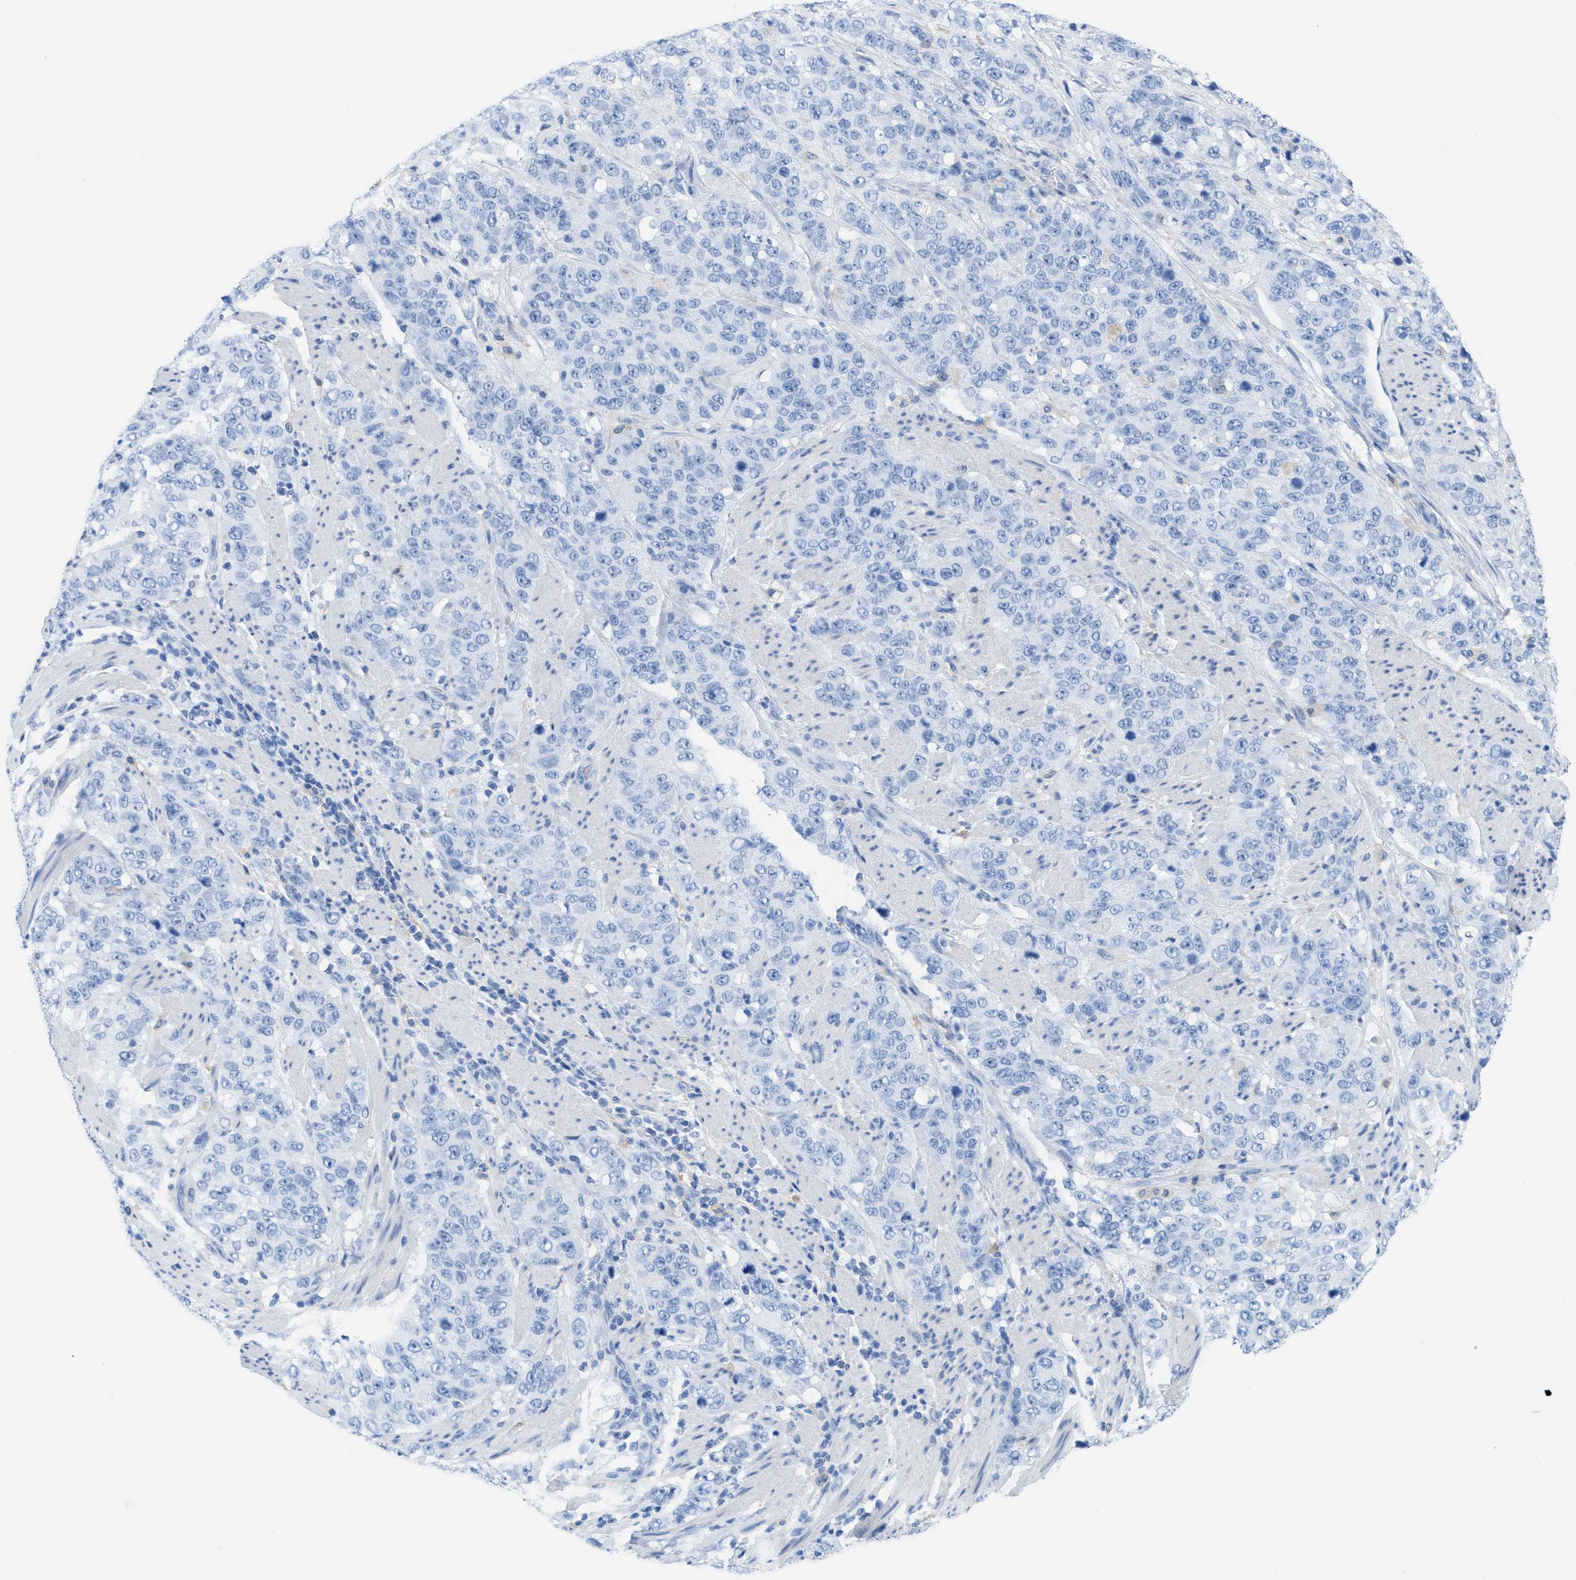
{"staining": {"intensity": "negative", "quantity": "none", "location": "none"}, "tissue": "stomach cancer", "cell_type": "Tumor cells", "image_type": "cancer", "snomed": [{"axis": "morphology", "description": "Adenocarcinoma, NOS"}, {"axis": "topography", "description": "Stomach"}], "caption": "Tumor cells are negative for brown protein staining in stomach adenocarcinoma.", "gene": "ASGR1", "patient": {"sex": "male", "age": 48}}